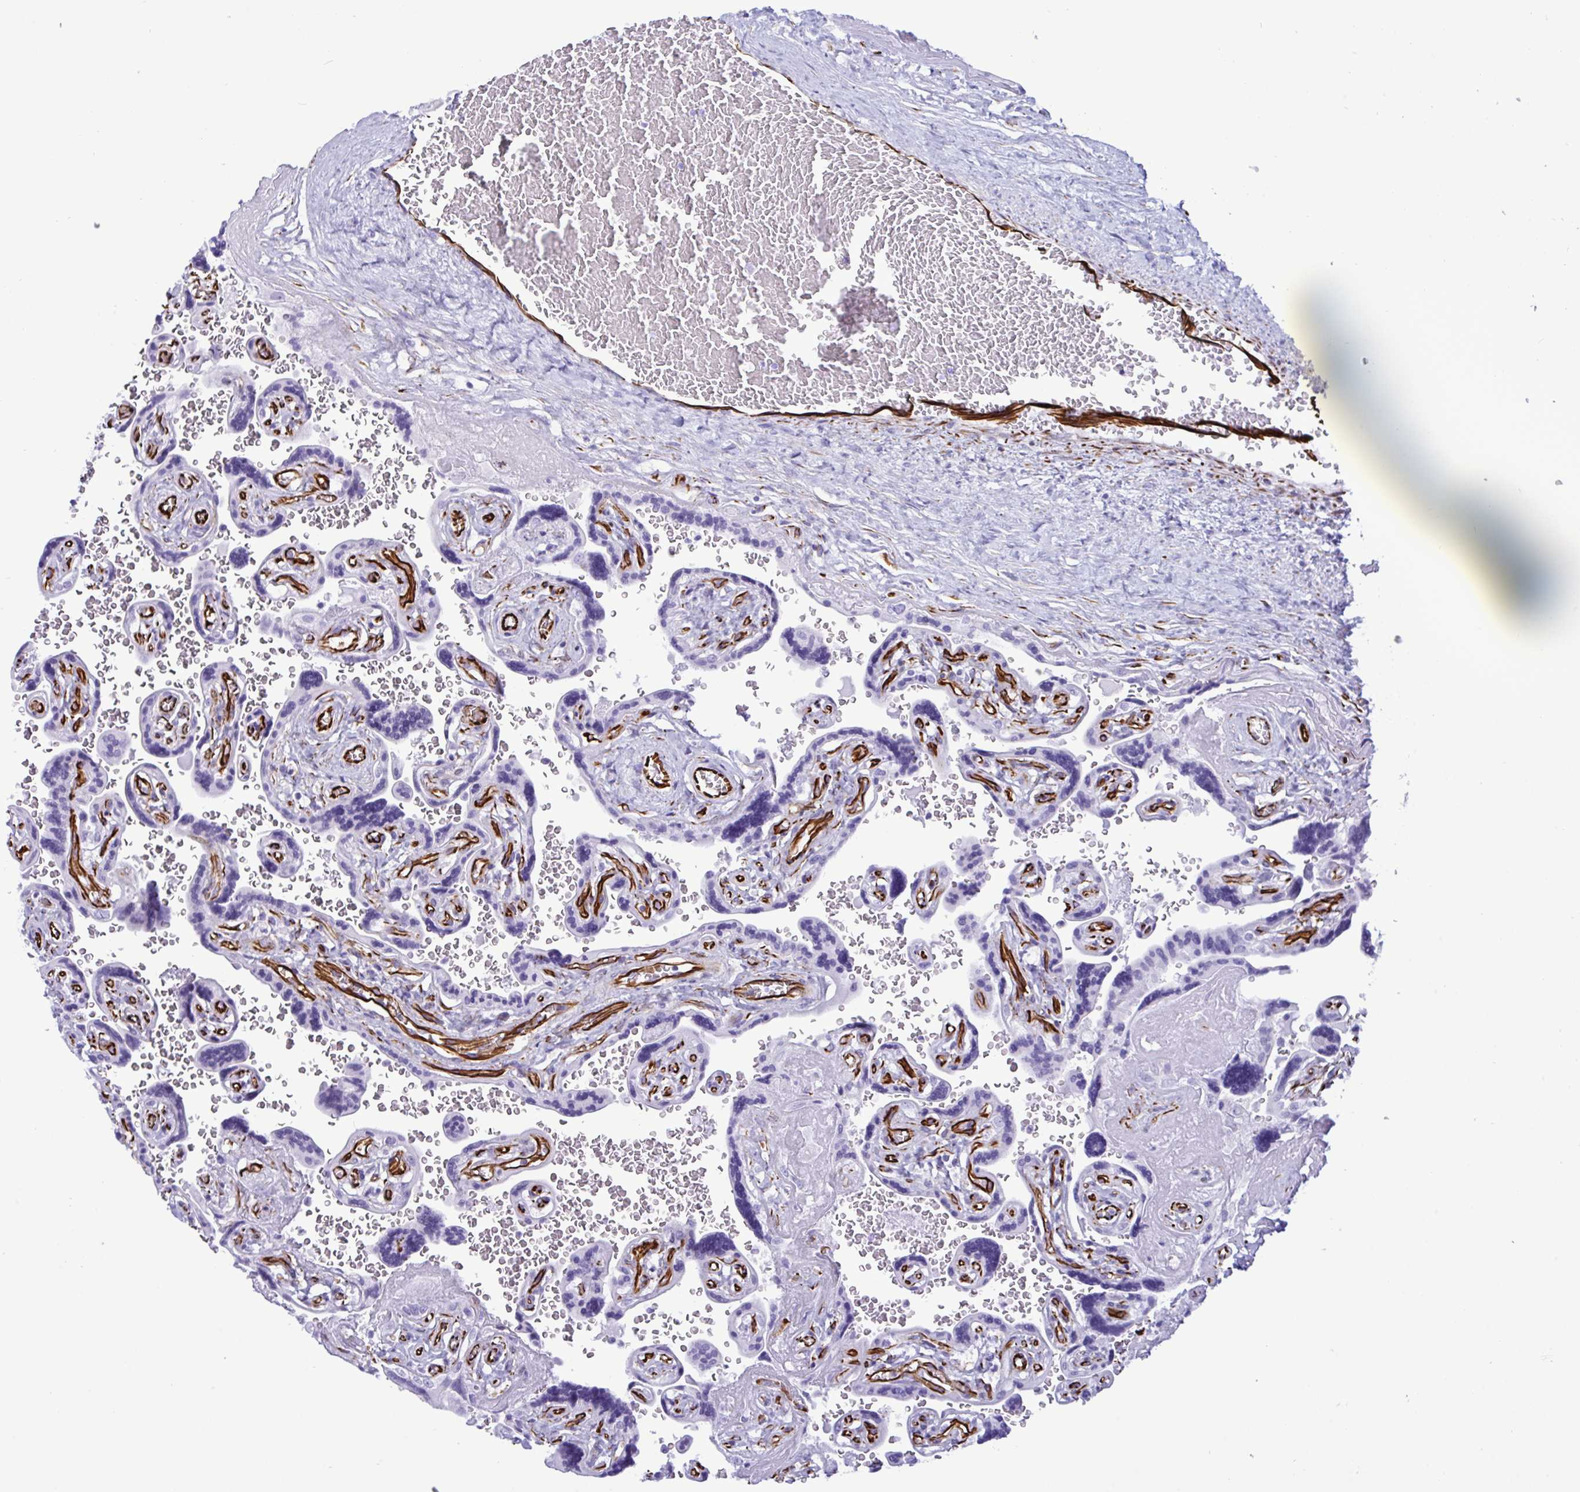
{"staining": {"intensity": "strong", "quantity": ">75%", "location": "cytoplasmic/membranous"}, "tissue": "placenta", "cell_type": "Decidual cells", "image_type": "normal", "snomed": [{"axis": "morphology", "description": "Normal tissue, NOS"}, {"axis": "topography", "description": "Placenta"}], "caption": "Immunohistochemistry micrograph of benign placenta: human placenta stained using immunohistochemistry (IHC) reveals high levels of strong protein expression localized specifically in the cytoplasmic/membranous of decidual cells, appearing as a cytoplasmic/membranous brown color.", "gene": "SMAD5", "patient": {"sex": "female", "age": 32}}